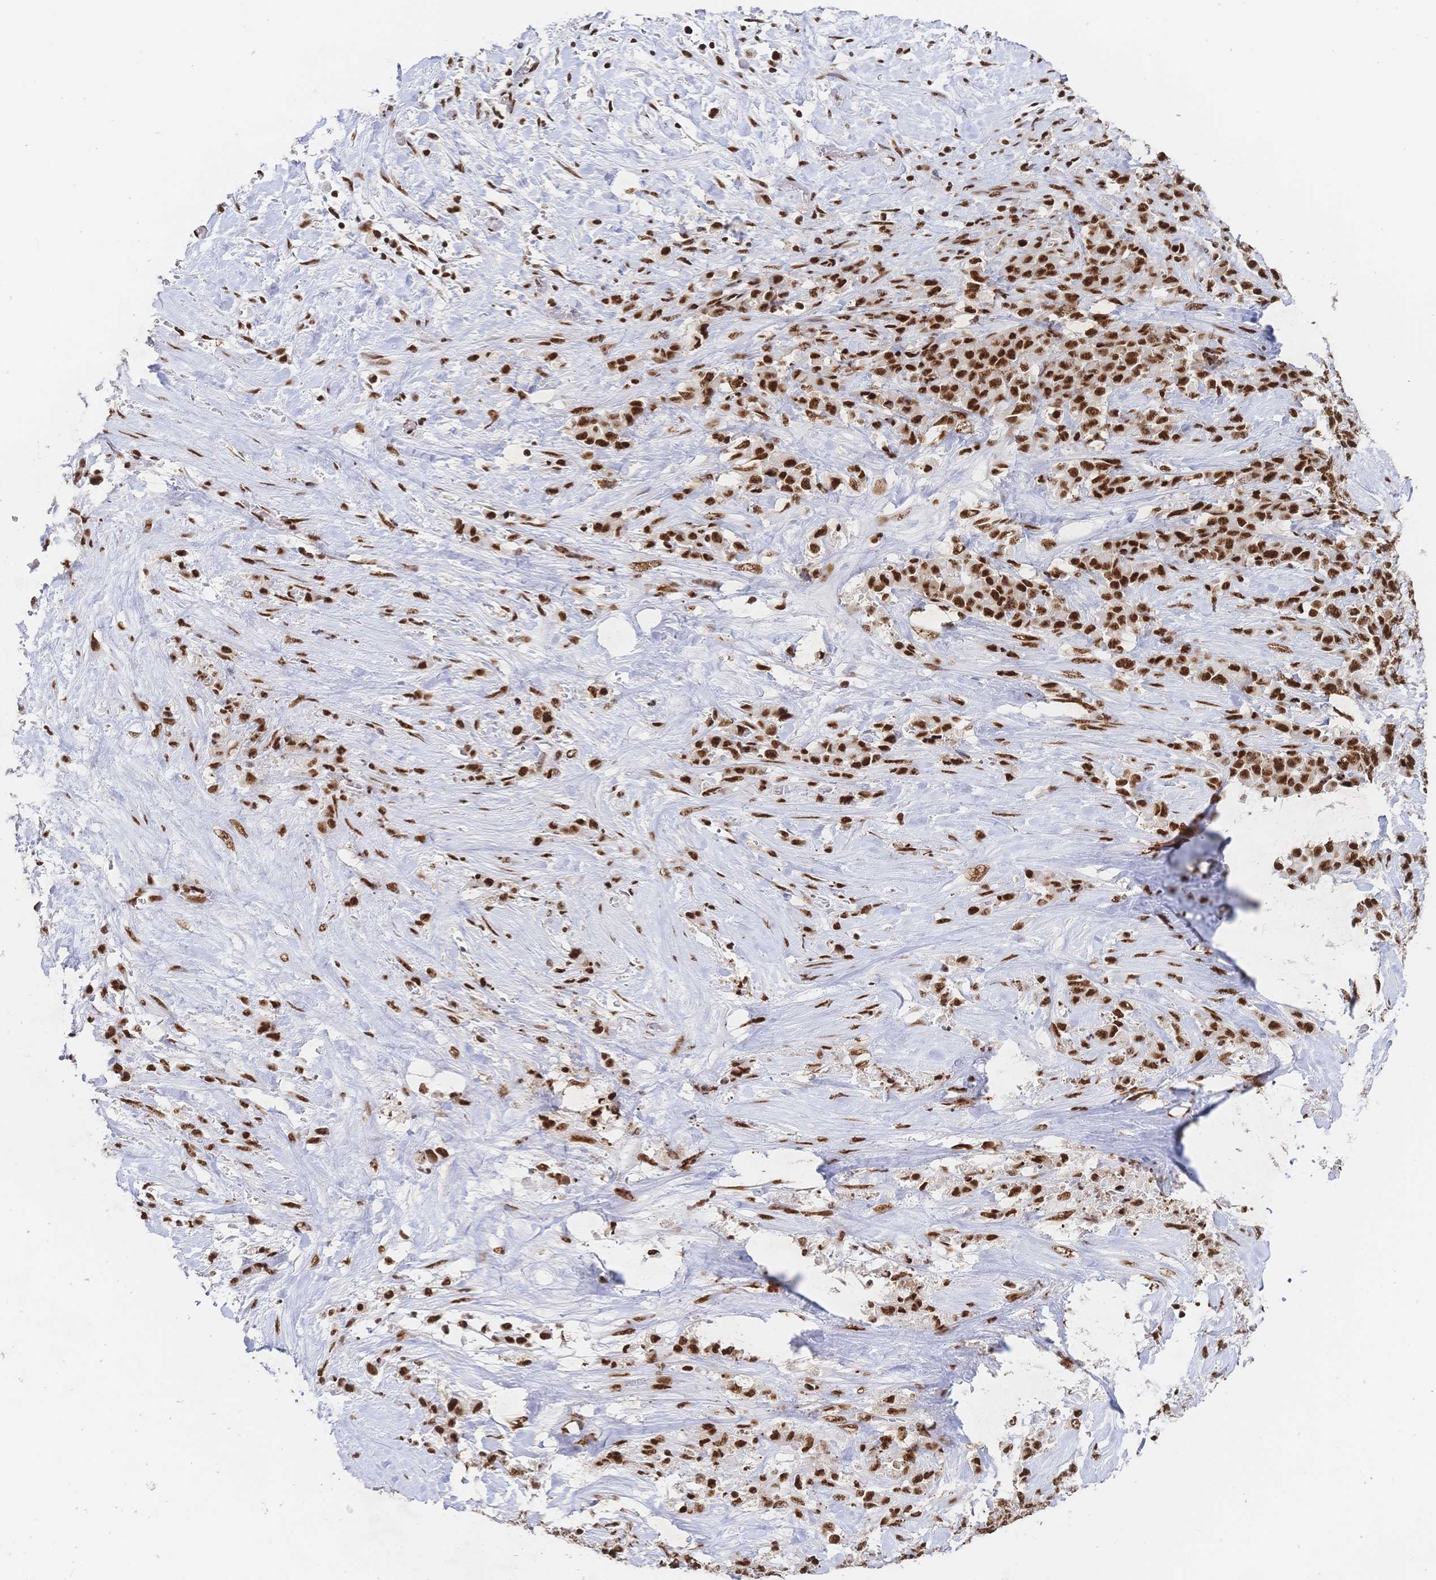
{"staining": {"intensity": "strong", "quantity": ">75%", "location": "nuclear"}, "tissue": "stomach cancer", "cell_type": "Tumor cells", "image_type": "cancer", "snomed": [{"axis": "morphology", "description": "Adenocarcinoma, NOS"}, {"axis": "topography", "description": "Stomach"}], "caption": "Tumor cells show high levels of strong nuclear expression in about >75% of cells in human stomach adenocarcinoma. Immunohistochemistry stains the protein in brown and the nuclei are stained blue.", "gene": "SRSF1", "patient": {"sex": "female", "age": 76}}